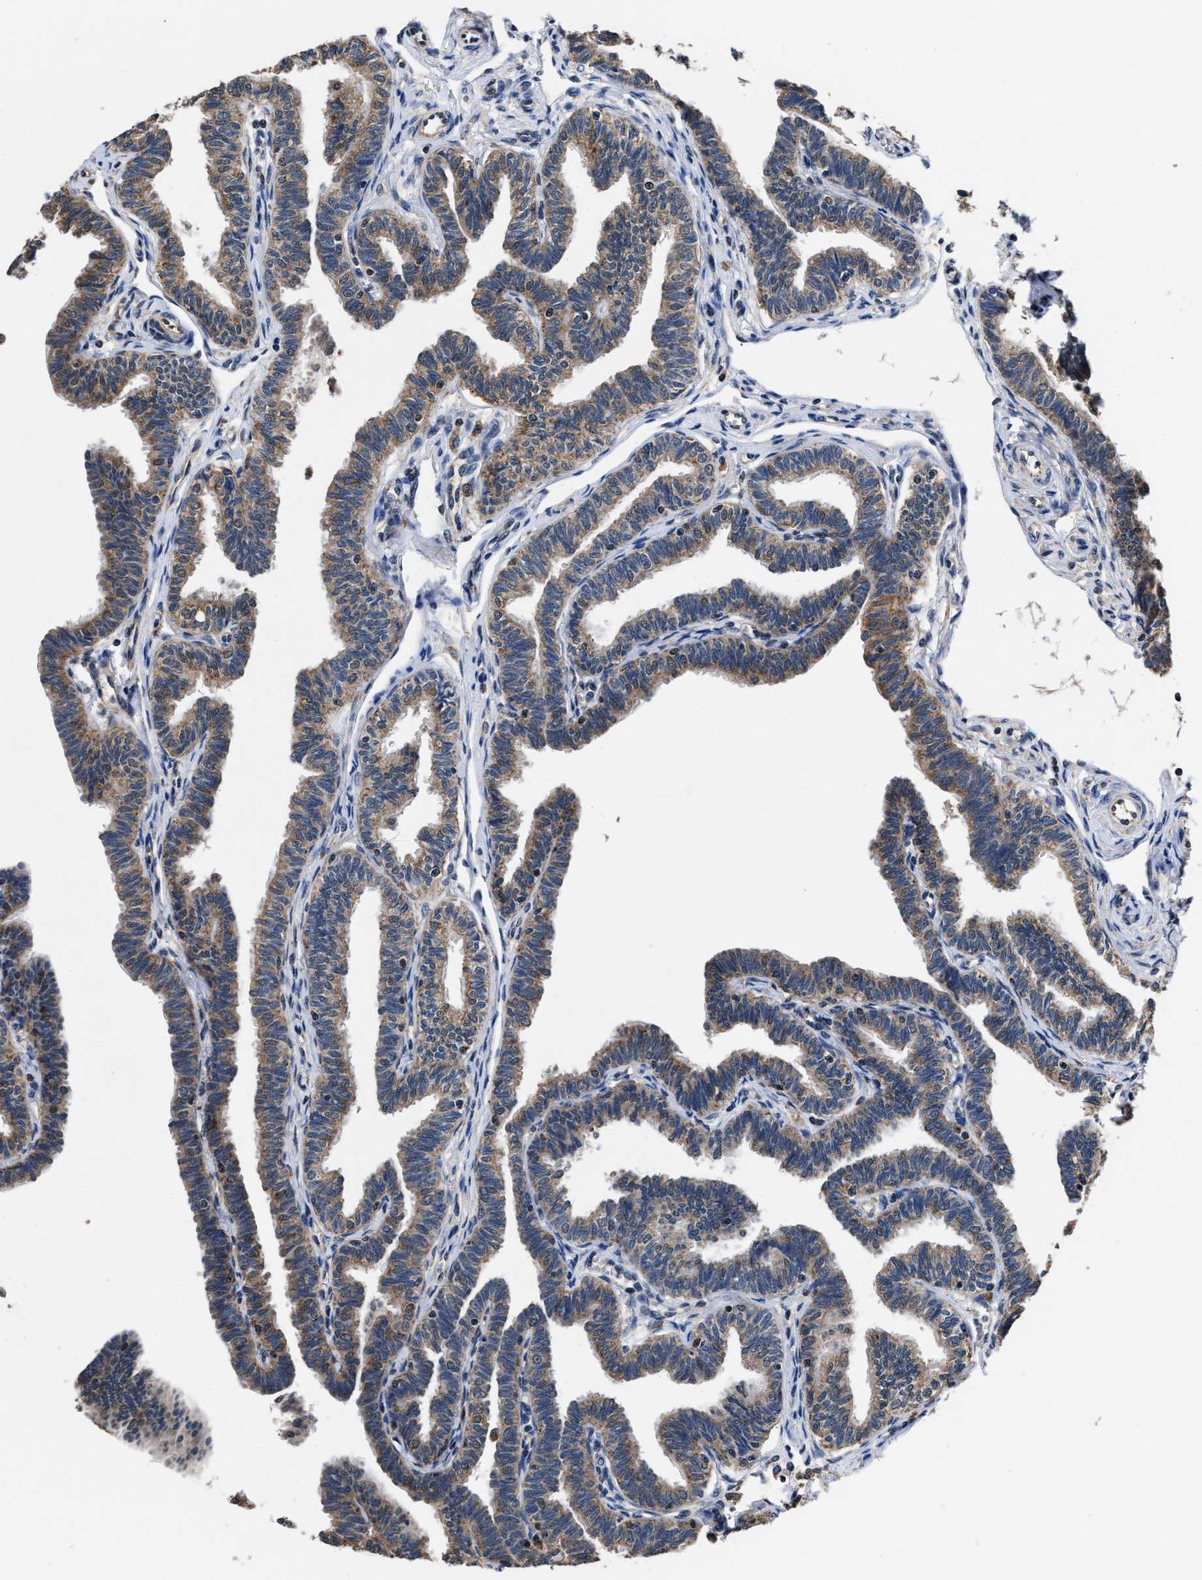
{"staining": {"intensity": "moderate", "quantity": ">75%", "location": "cytoplasmic/membranous"}, "tissue": "fallopian tube", "cell_type": "Glandular cells", "image_type": "normal", "snomed": [{"axis": "morphology", "description": "Normal tissue, NOS"}, {"axis": "topography", "description": "Fallopian tube"}, {"axis": "topography", "description": "Ovary"}], "caption": "Glandular cells reveal medium levels of moderate cytoplasmic/membranous expression in approximately >75% of cells in unremarkable human fallopian tube. The staining is performed using DAB (3,3'-diaminobenzidine) brown chromogen to label protein expression. The nuclei are counter-stained blue using hematoxylin.", "gene": "ACLY", "patient": {"sex": "female", "age": 23}}